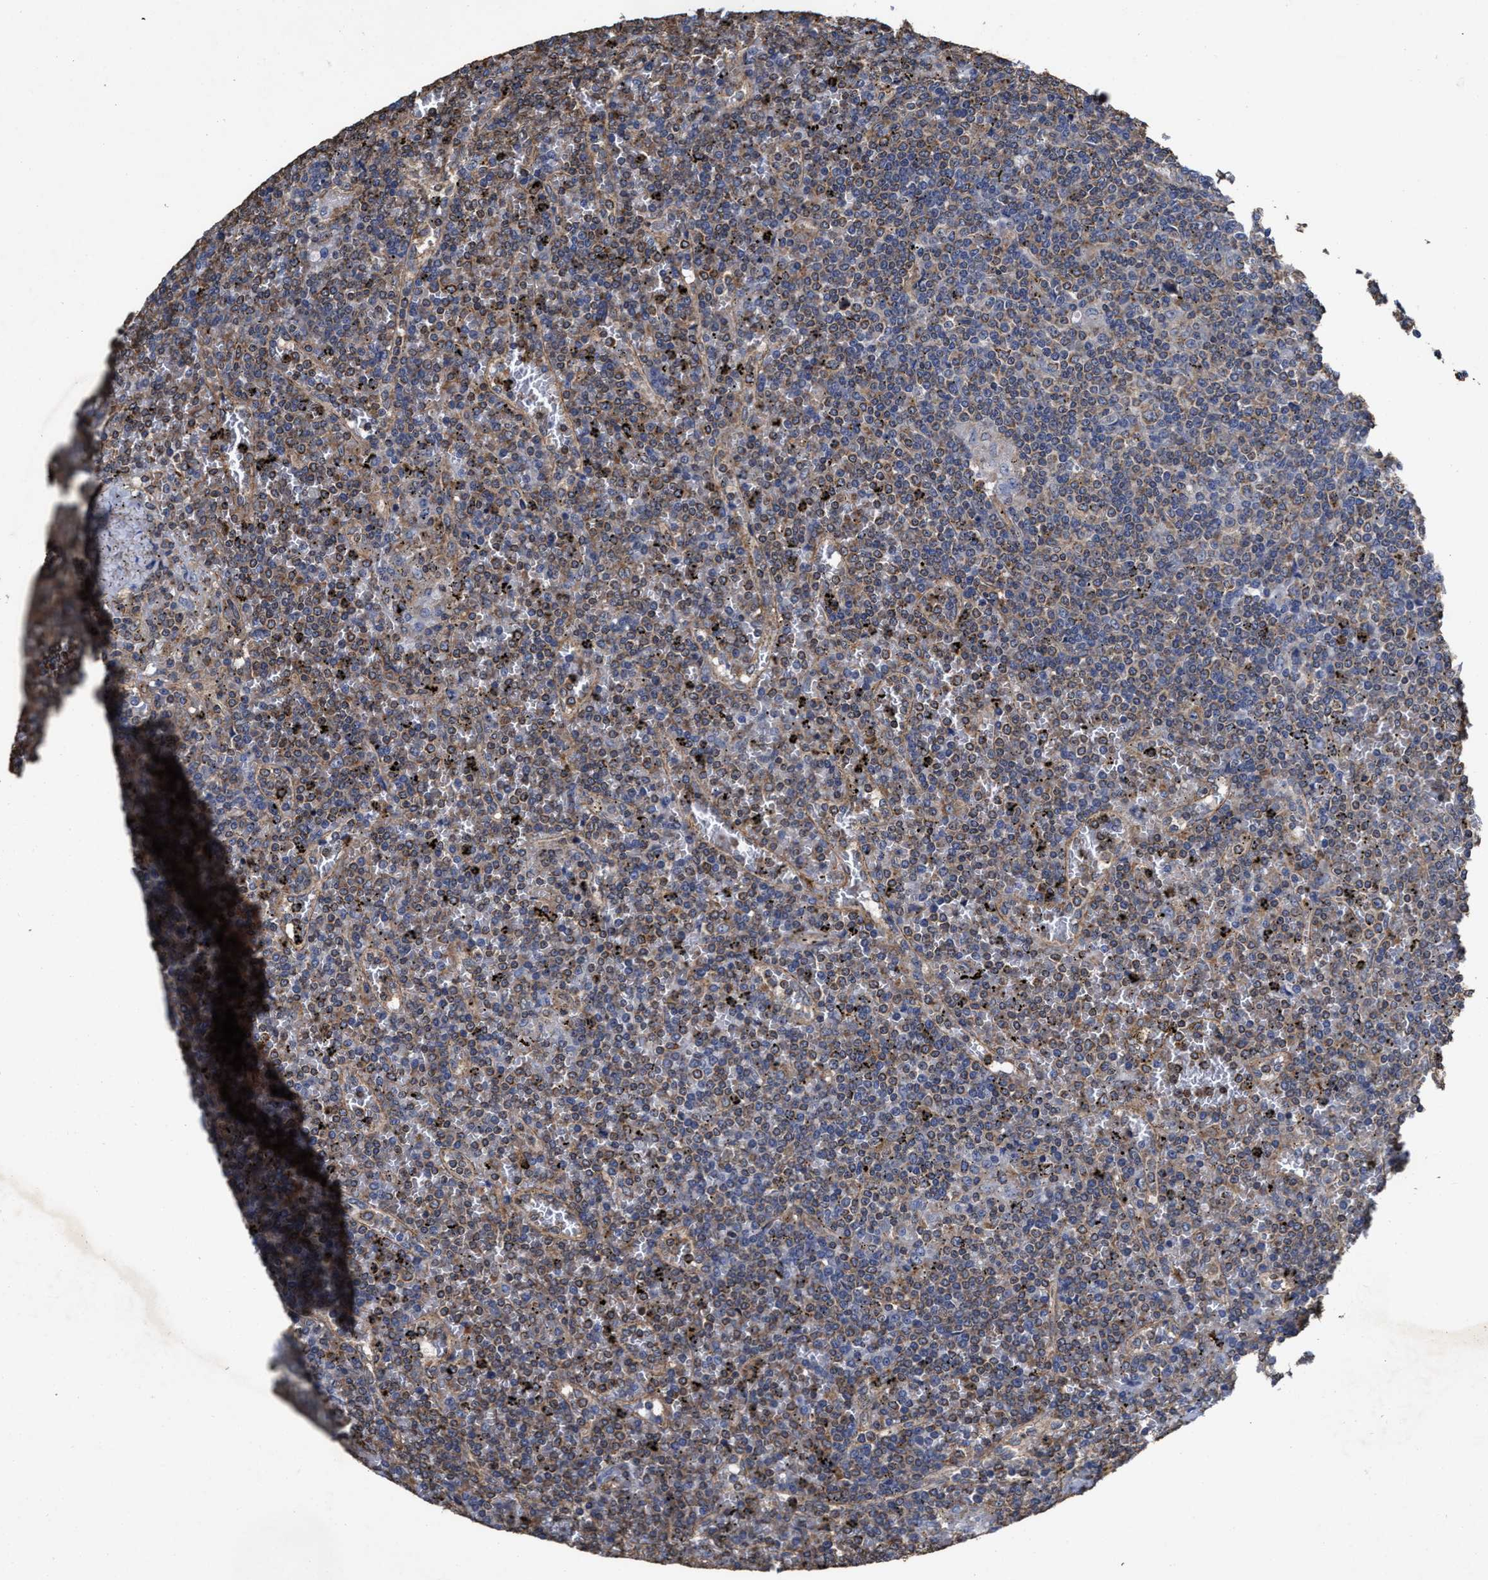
{"staining": {"intensity": "moderate", "quantity": "<25%", "location": "cytoplasmic/membranous"}, "tissue": "lymphoma", "cell_type": "Tumor cells", "image_type": "cancer", "snomed": [{"axis": "morphology", "description": "Malignant lymphoma, non-Hodgkin's type, Low grade"}, {"axis": "topography", "description": "Spleen"}], "caption": "A histopathology image of human lymphoma stained for a protein exhibits moderate cytoplasmic/membranous brown staining in tumor cells.", "gene": "SFXN4", "patient": {"sex": "female", "age": 19}}